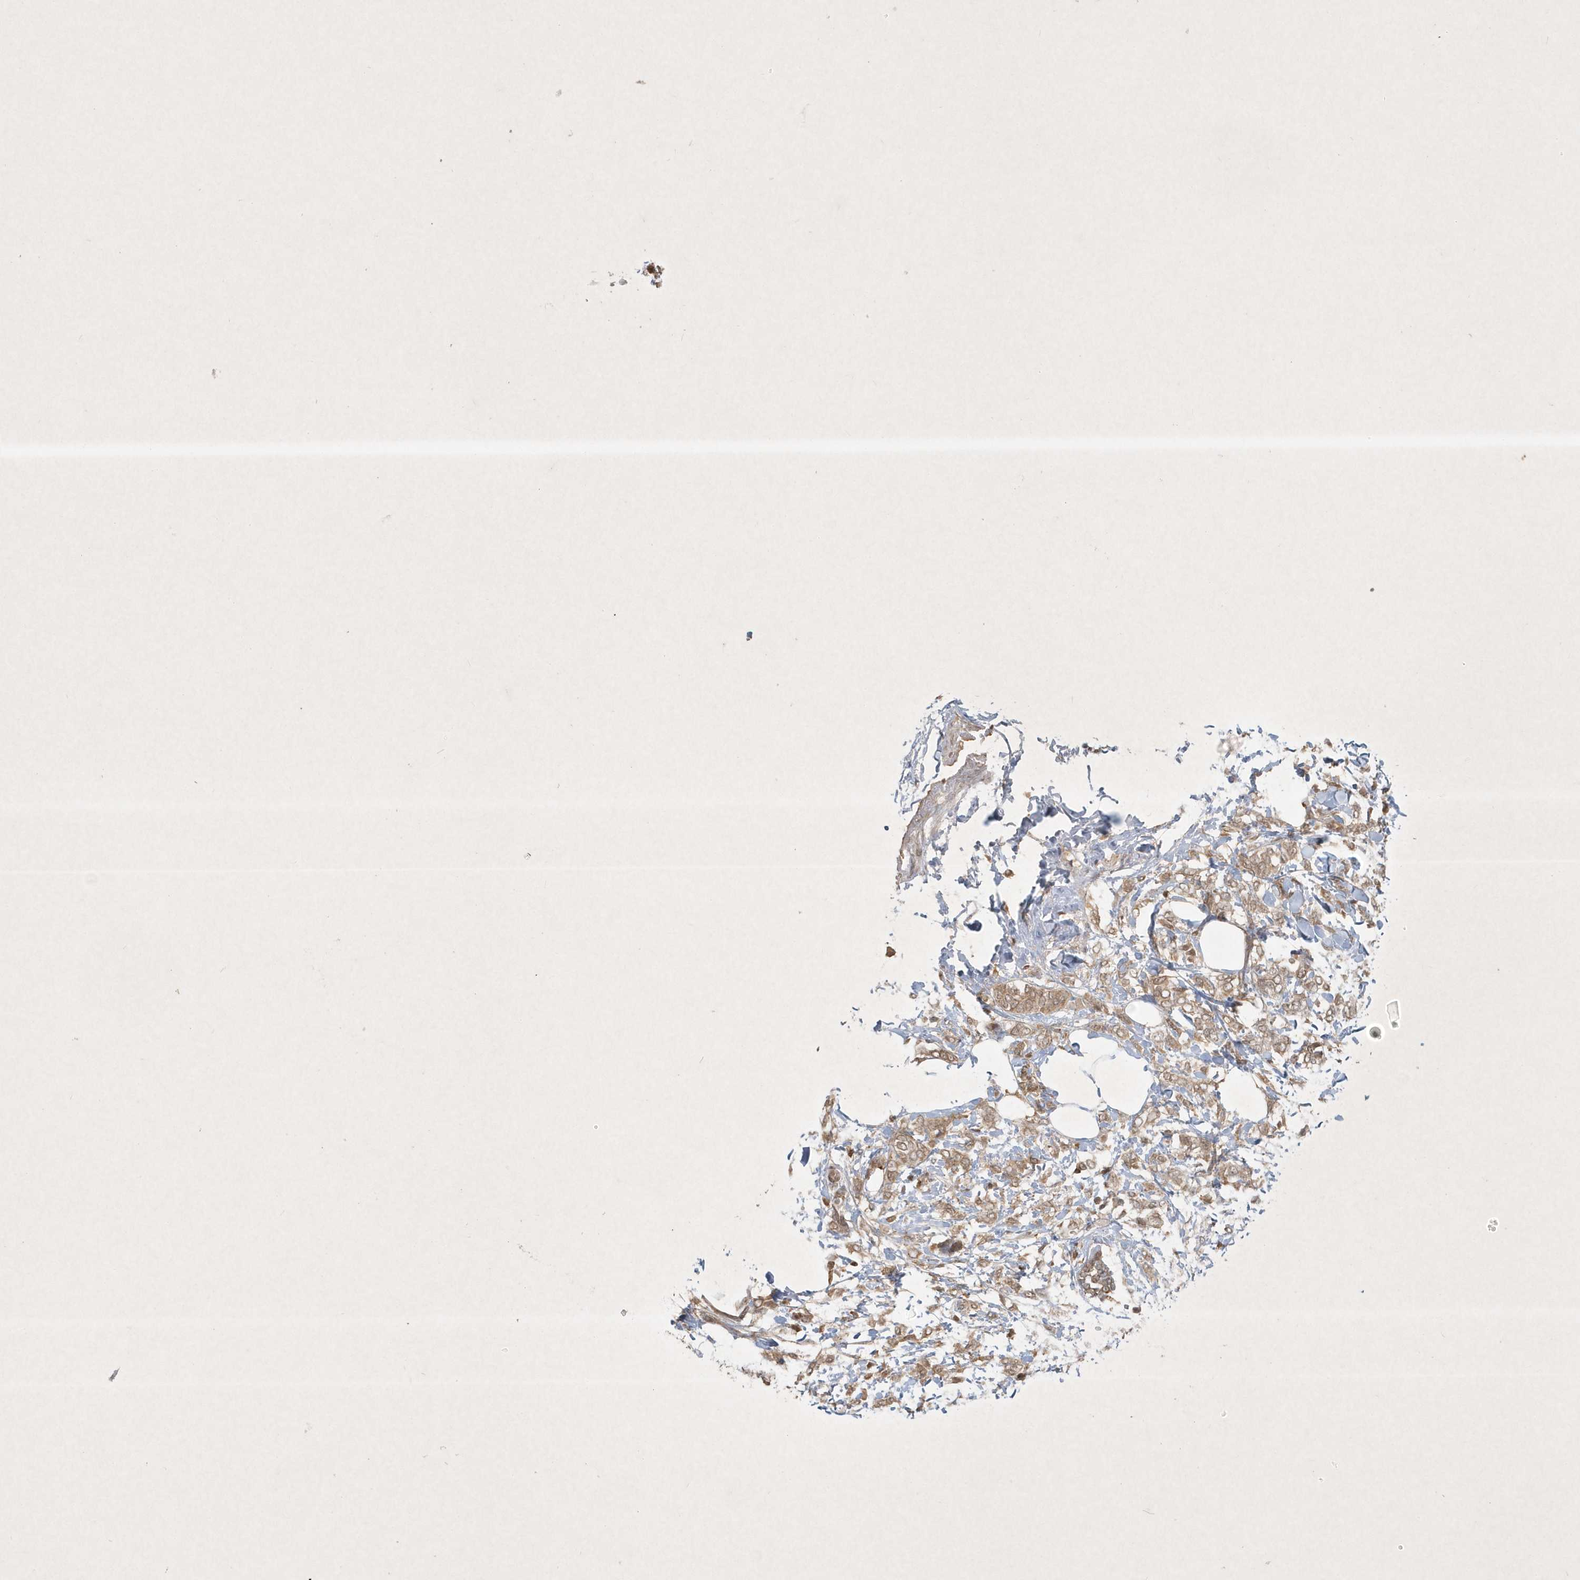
{"staining": {"intensity": "weak", "quantity": ">75%", "location": "cytoplasmic/membranous"}, "tissue": "breast cancer", "cell_type": "Tumor cells", "image_type": "cancer", "snomed": [{"axis": "morphology", "description": "Lobular carcinoma, in situ"}, {"axis": "morphology", "description": "Lobular carcinoma"}, {"axis": "topography", "description": "Breast"}], "caption": "Tumor cells reveal low levels of weak cytoplasmic/membranous staining in approximately >75% of cells in human breast cancer. (DAB IHC with brightfield microscopy, high magnification).", "gene": "PLTP", "patient": {"sex": "female", "age": 41}}